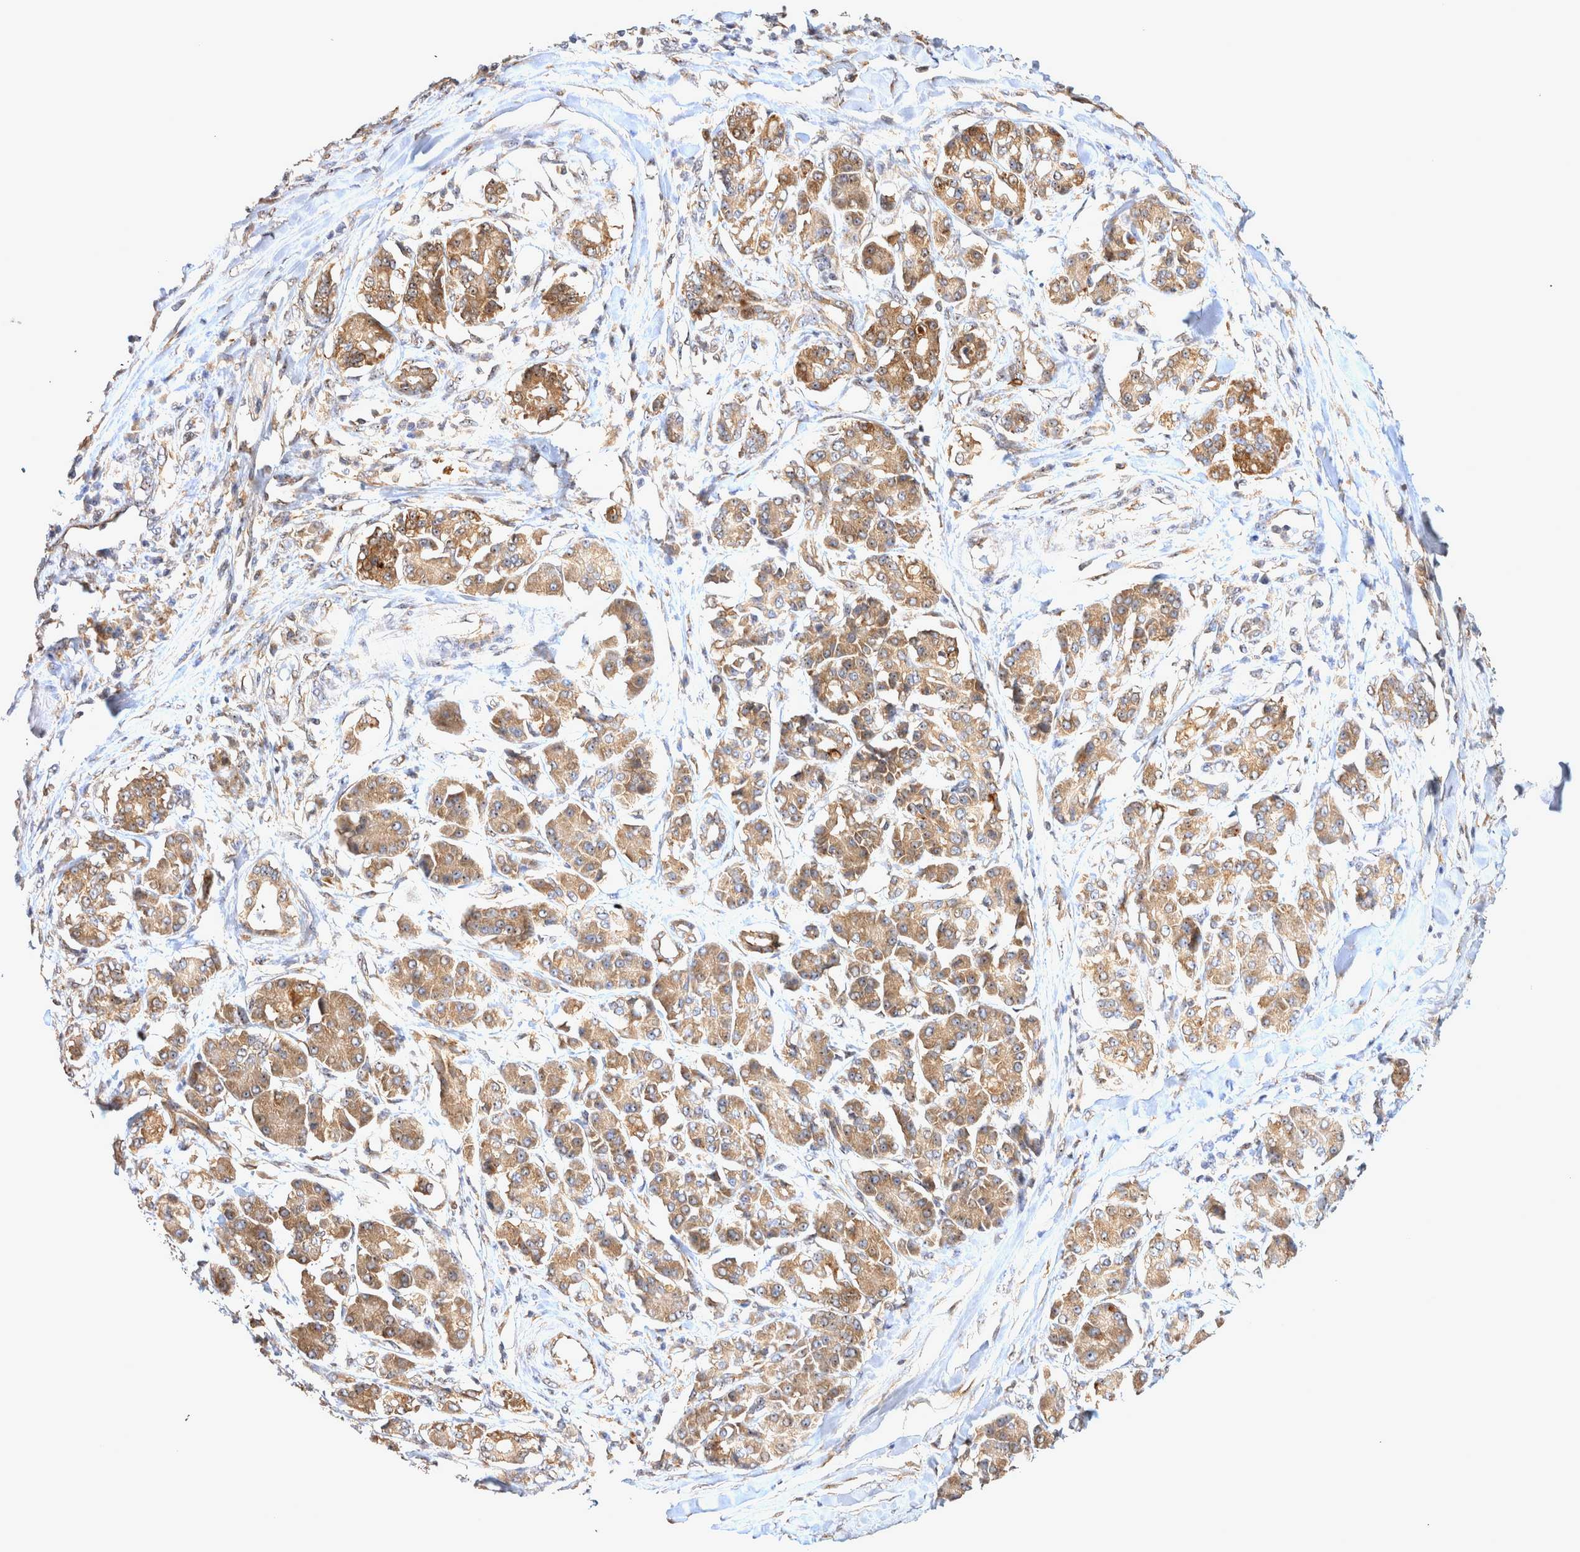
{"staining": {"intensity": "moderate", "quantity": ">75%", "location": "cytoplasmic/membranous"}, "tissue": "pancreatic cancer", "cell_type": "Tumor cells", "image_type": "cancer", "snomed": [{"axis": "morphology", "description": "Adenocarcinoma, NOS"}, {"axis": "topography", "description": "Pancreas"}], "caption": "Protein analysis of pancreatic cancer (adenocarcinoma) tissue shows moderate cytoplasmic/membranous expression in approximately >75% of tumor cells.", "gene": "ATXN2", "patient": {"sex": "female", "age": 56}}